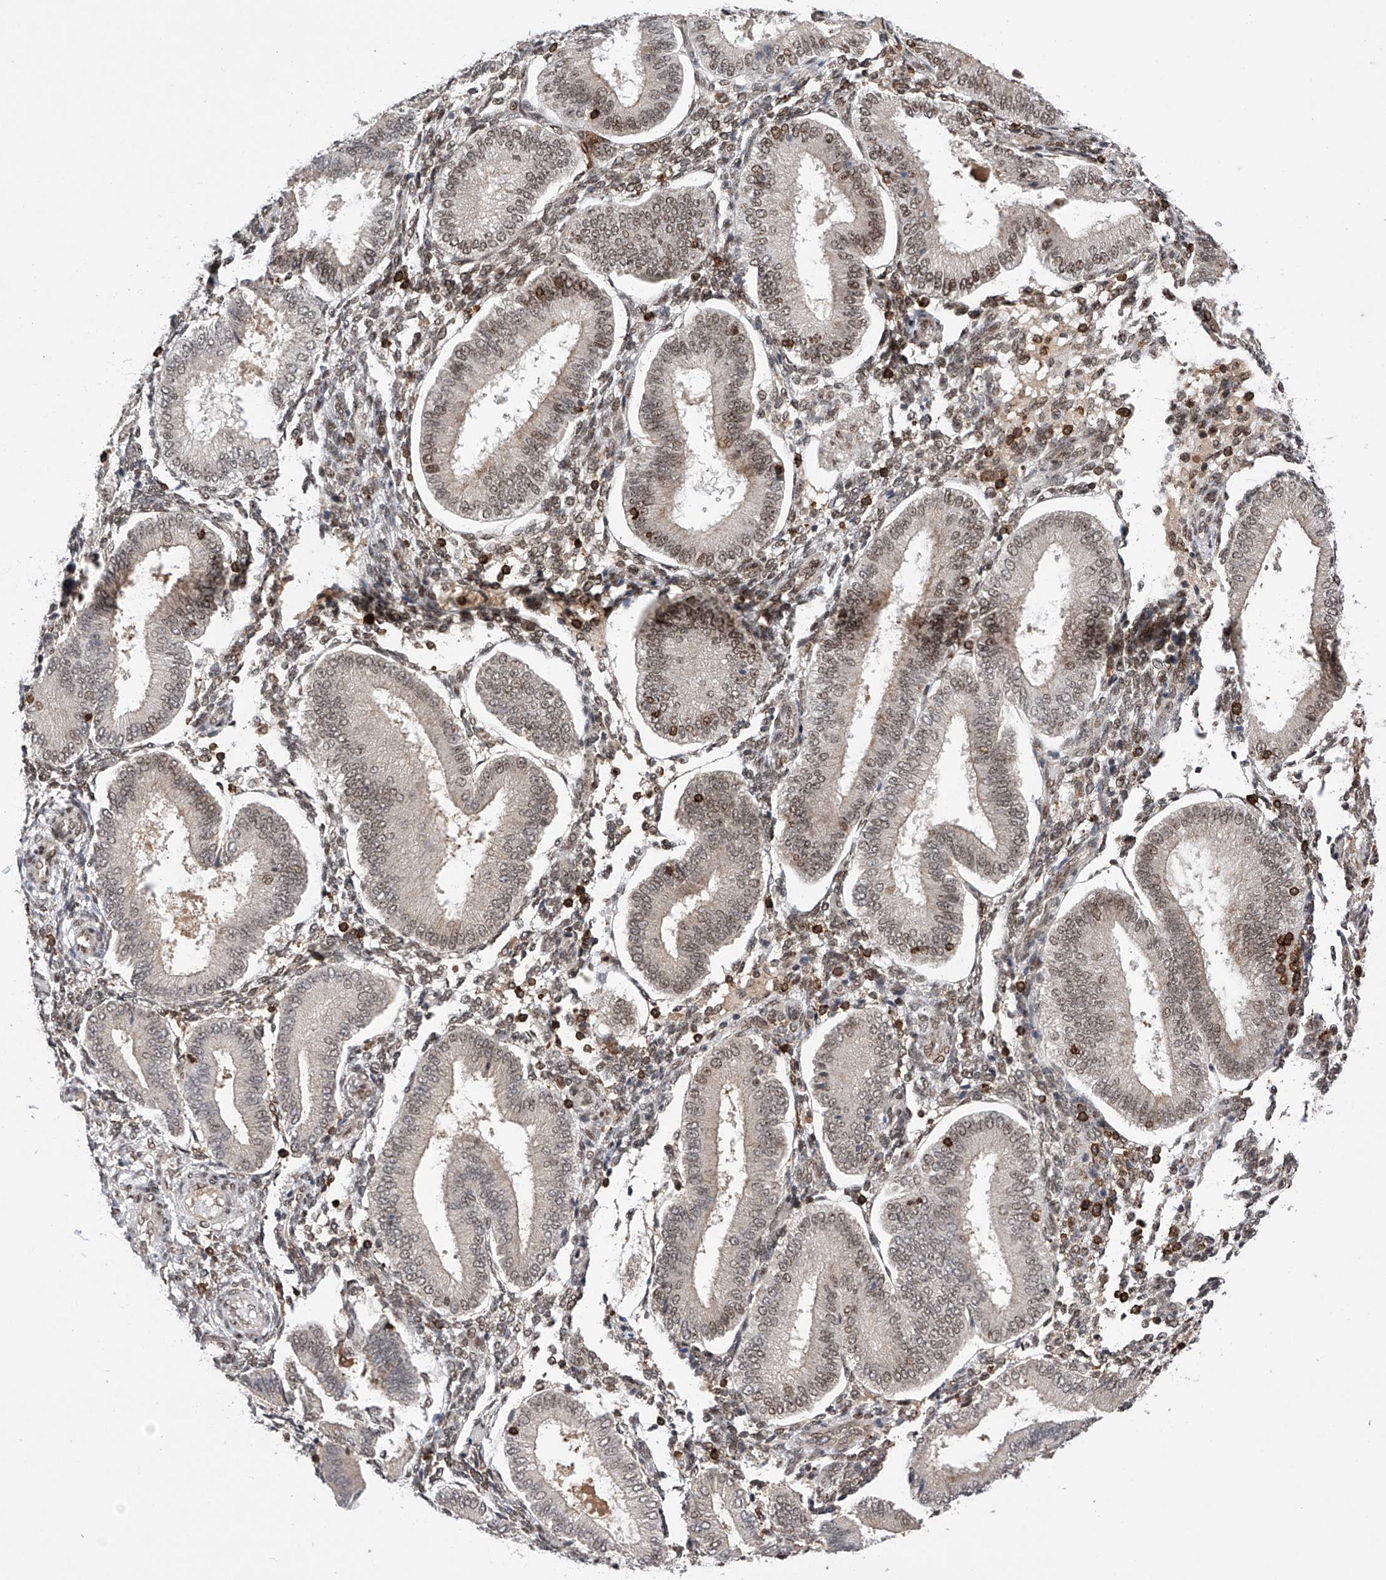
{"staining": {"intensity": "strong", "quantity": "<25%", "location": "nuclear"}, "tissue": "endometrium", "cell_type": "Cells in endometrial stroma", "image_type": "normal", "snomed": [{"axis": "morphology", "description": "Normal tissue, NOS"}, {"axis": "topography", "description": "Endometrium"}], "caption": "A micrograph showing strong nuclear expression in approximately <25% of cells in endometrial stroma in benign endometrium, as visualized by brown immunohistochemical staining.", "gene": "ZNF280D", "patient": {"sex": "female", "age": 39}}